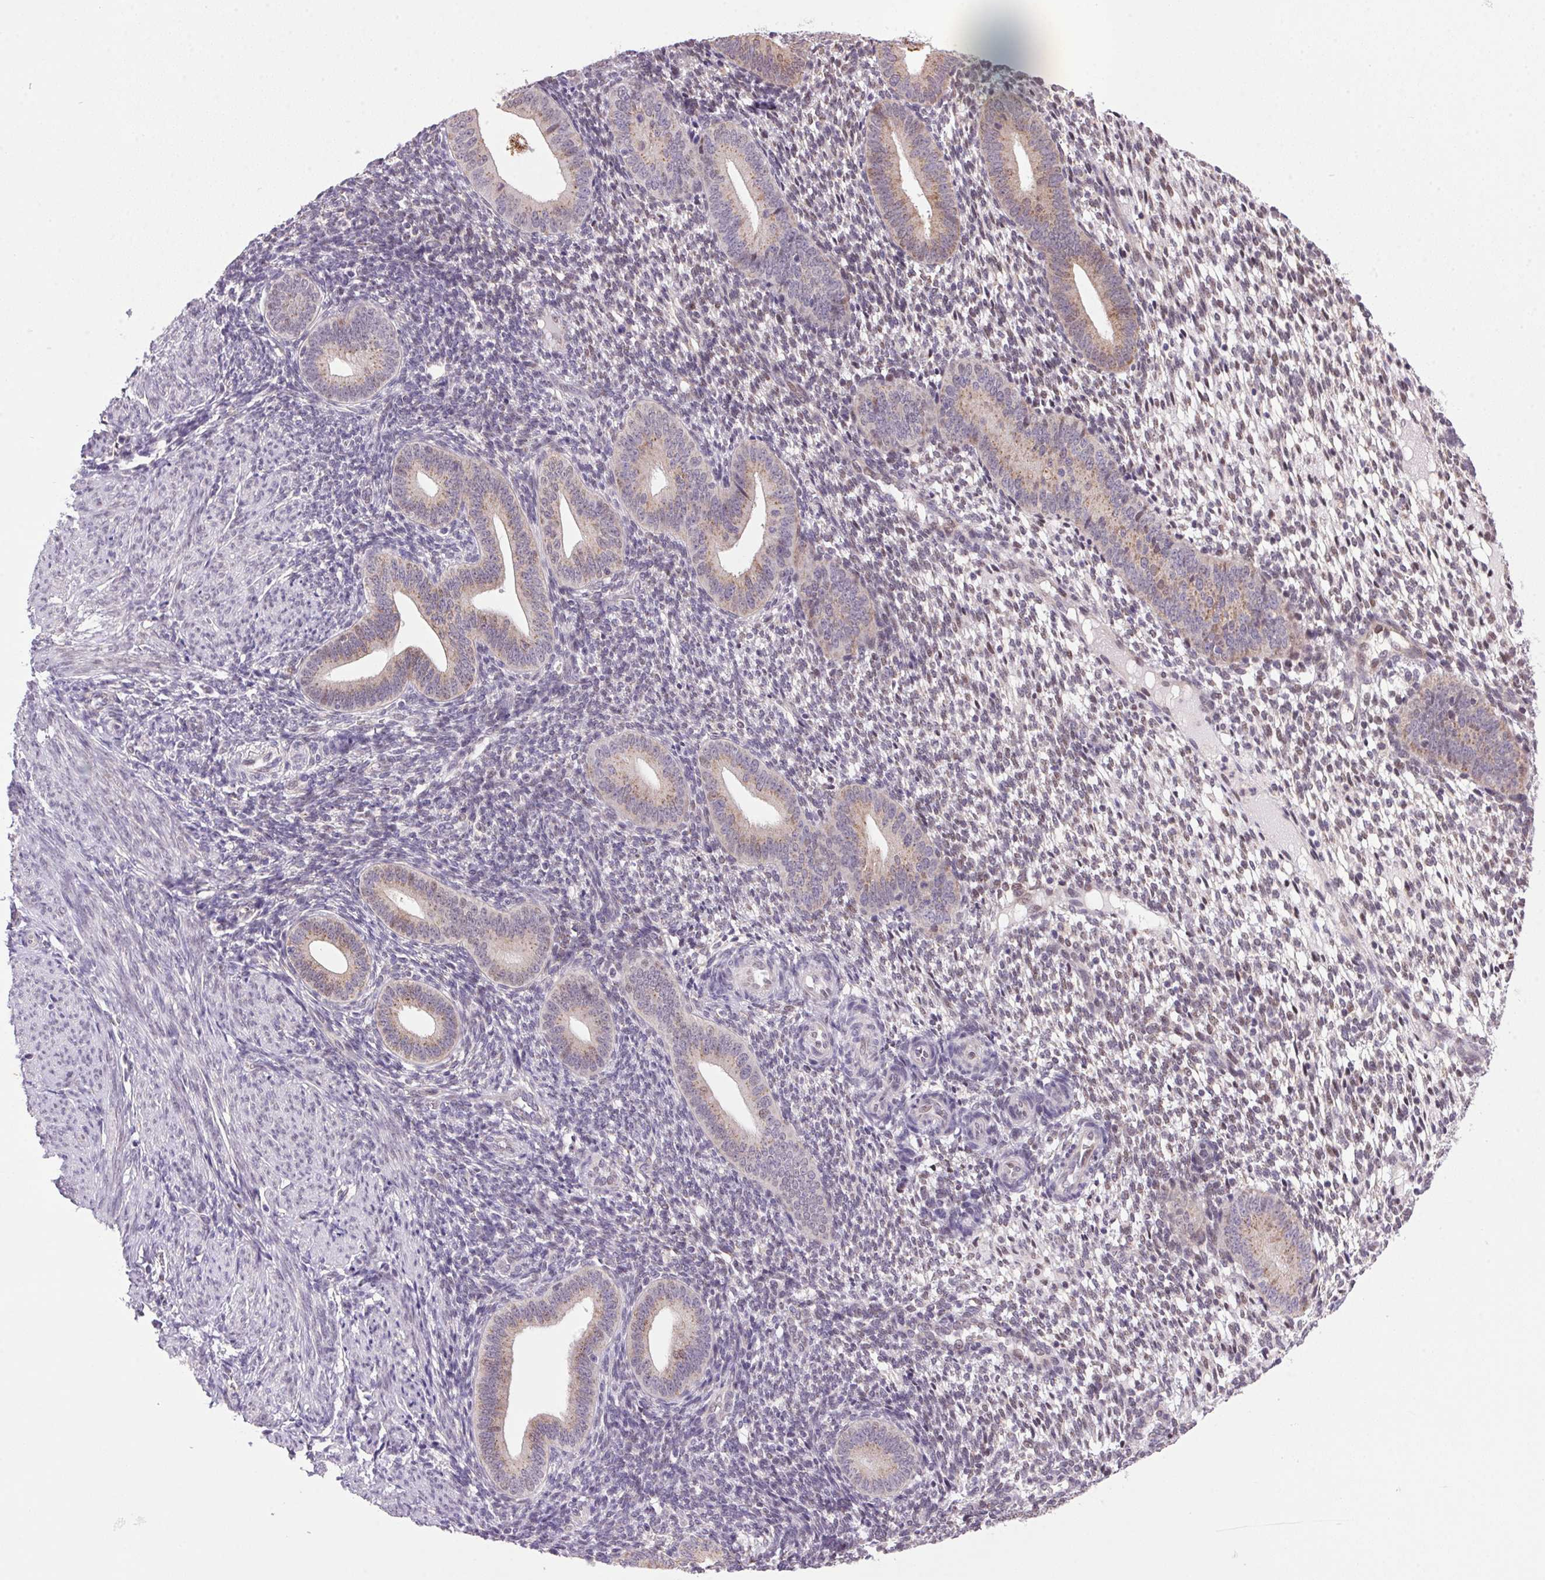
{"staining": {"intensity": "negative", "quantity": "none", "location": "none"}, "tissue": "endometrium", "cell_type": "Cells in endometrial stroma", "image_type": "normal", "snomed": [{"axis": "morphology", "description": "Normal tissue, NOS"}, {"axis": "topography", "description": "Endometrium"}], "caption": "IHC micrograph of benign endometrium stained for a protein (brown), which exhibits no staining in cells in endometrial stroma. (DAB immunohistochemistry, high magnification).", "gene": "AKR1E2", "patient": {"sex": "female", "age": 40}}